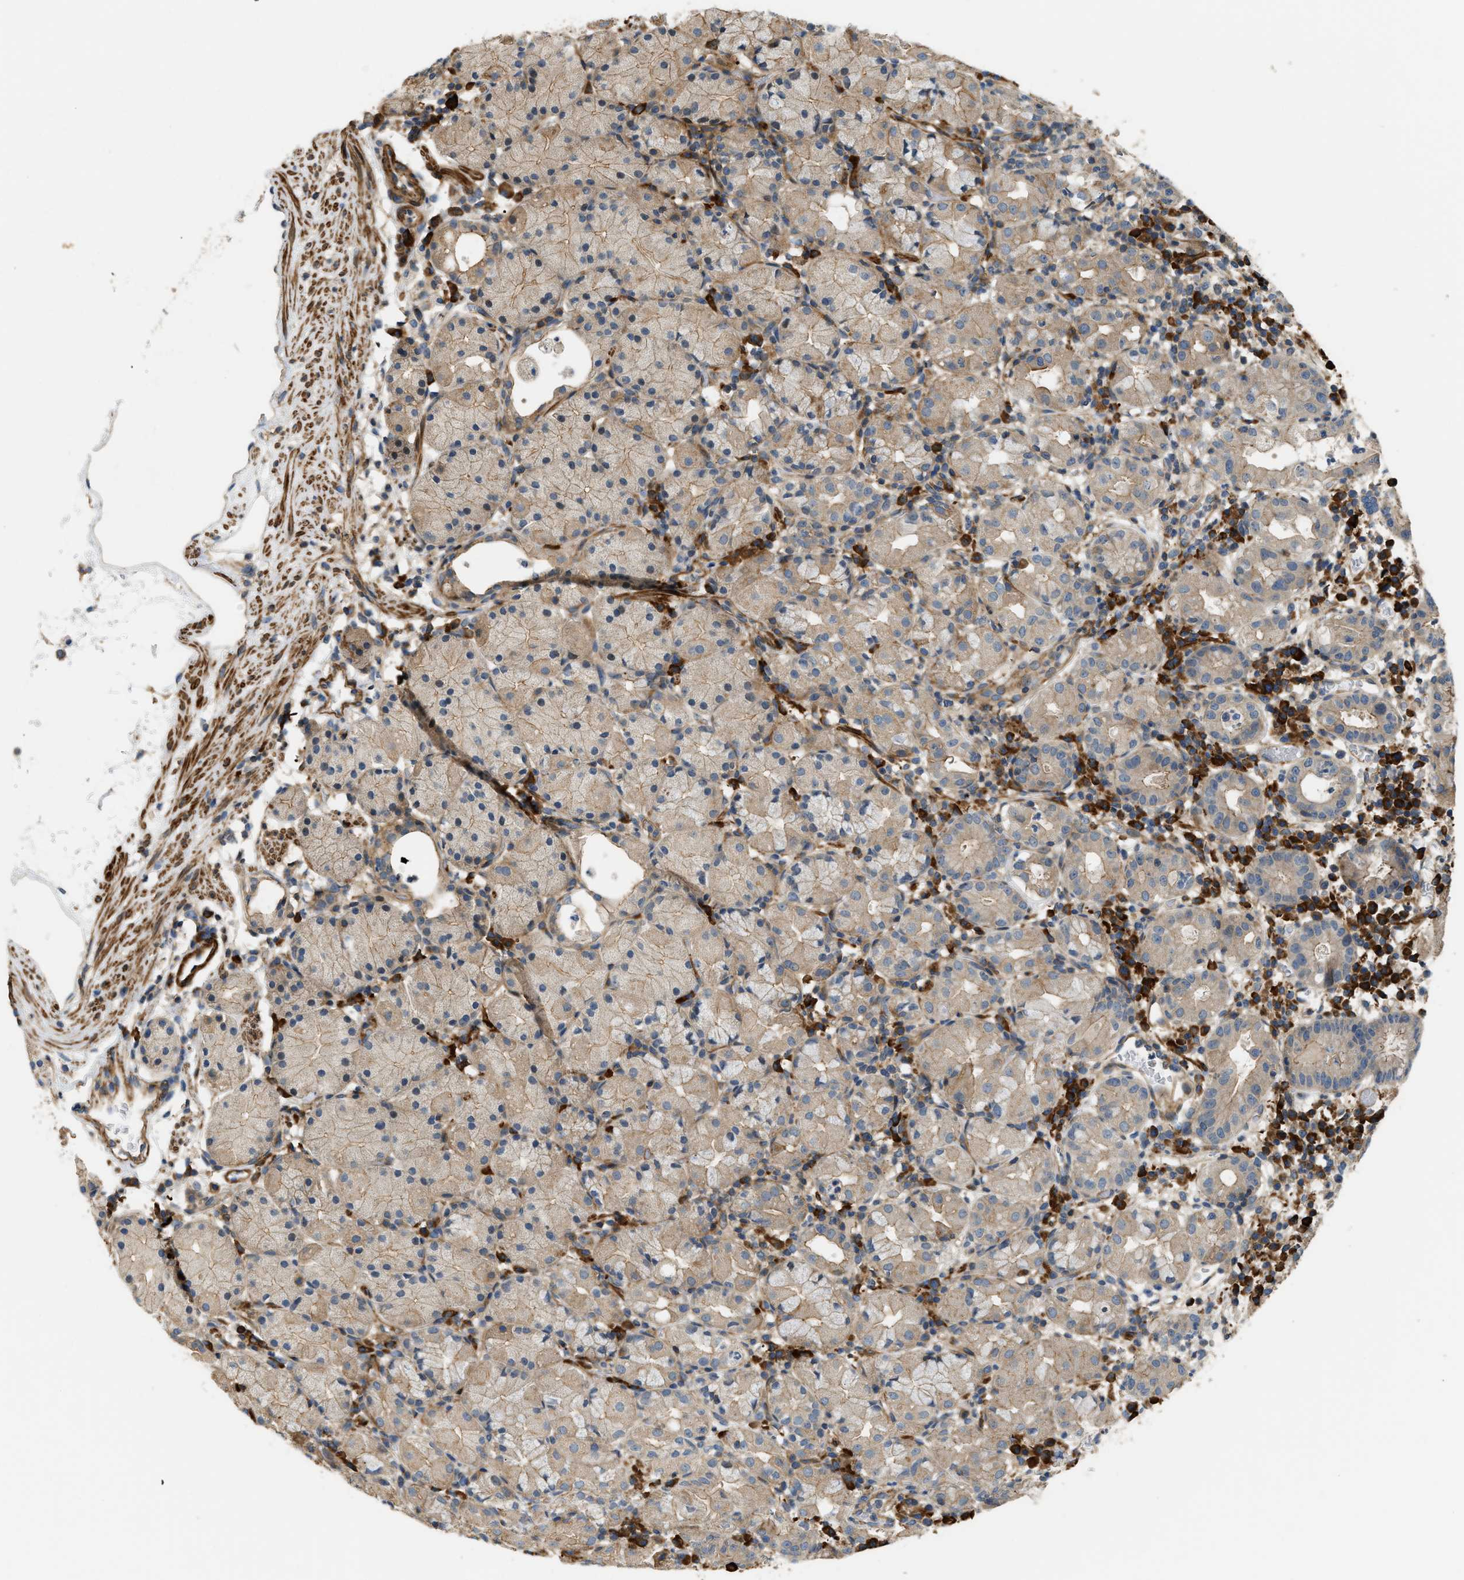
{"staining": {"intensity": "weak", "quantity": "25%-75%", "location": "cytoplasmic/membranous"}, "tissue": "stomach", "cell_type": "Glandular cells", "image_type": "normal", "snomed": [{"axis": "morphology", "description": "Normal tissue, NOS"}, {"axis": "topography", "description": "Stomach"}, {"axis": "topography", "description": "Stomach, lower"}], "caption": "High-power microscopy captured an IHC image of unremarkable stomach, revealing weak cytoplasmic/membranous expression in approximately 25%-75% of glandular cells.", "gene": "BTN3A2", "patient": {"sex": "female", "age": 75}}